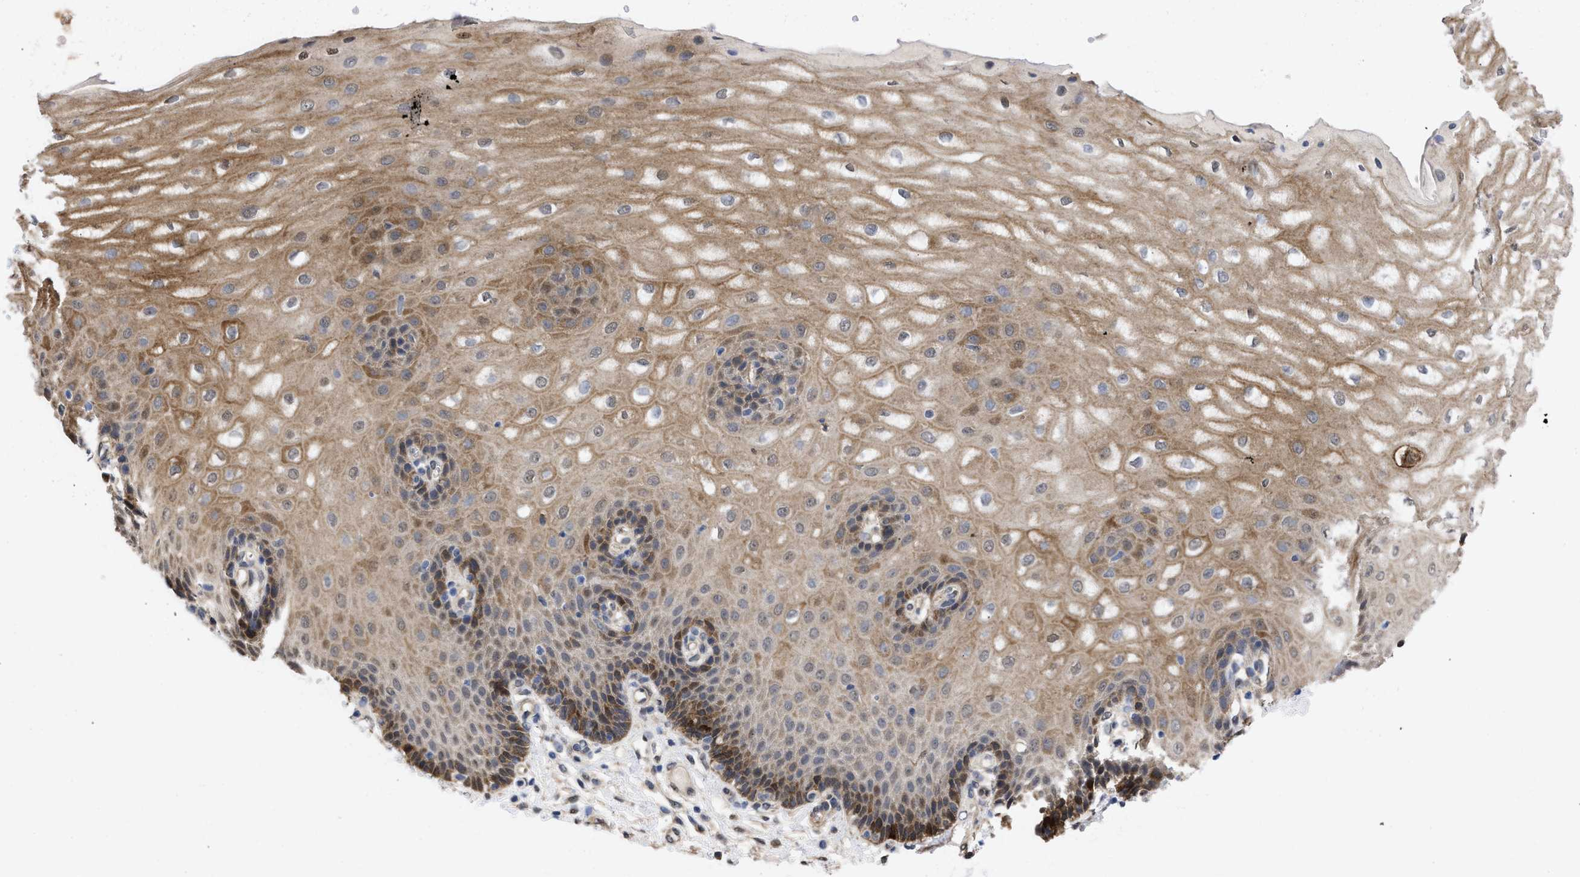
{"staining": {"intensity": "moderate", "quantity": "25%-75%", "location": "cytoplasmic/membranous"}, "tissue": "esophagus", "cell_type": "Squamous epithelial cells", "image_type": "normal", "snomed": [{"axis": "morphology", "description": "Normal tissue, NOS"}, {"axis": "topography", "description": "Esophagus"}], "caption": "IHC of unremarkable esophagus exhibits medium levels of moderate cytoplasmic/membranous expression in approximately 25%-75% of squamous epithelial cells.", "gene": "THRA", "patient": {"sex": "male", "age": 54}}